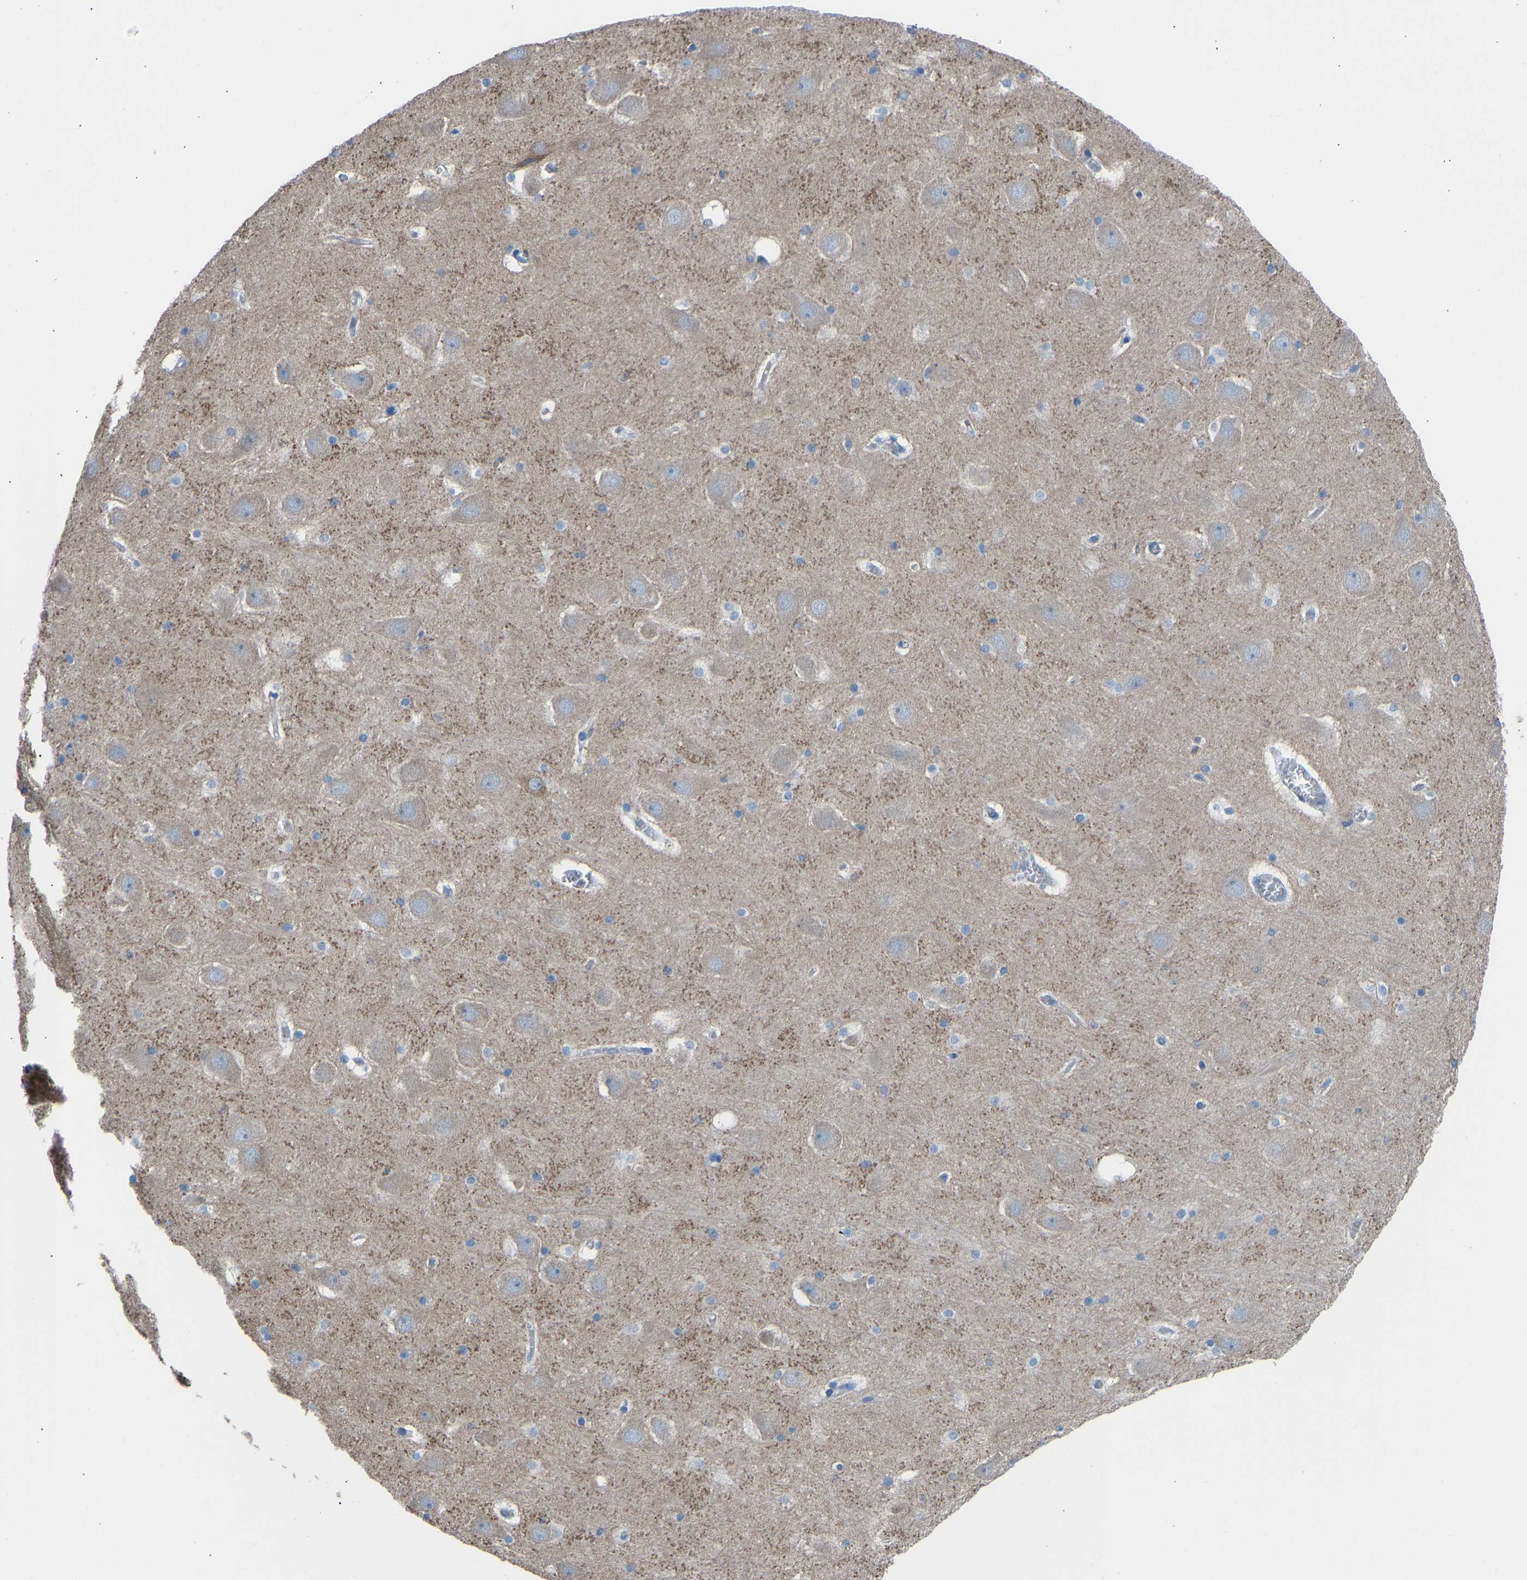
{"staining": {"intensity": "negative", "quantity": "none", "location": "none"}, "tissue": "hippocampus", "cell_type": "Glial cells", "image_type": "normal", "snomed": [{"axis": "morphology", "description": "Normal tissue, NOS"}, {"axis": "topography", "description": "Hippocampus"}], "caption": "Immunohistochemistry (IHC) image of unremarkable hippocampus: human hippocampus stained with DAB (3,3'-diaminobenzidine) exhibits no significant protein staining in glial cells. Nuclei are stained in blue.", "gene": "MYH10", "patient": {"sex": "male", "age": 45}}